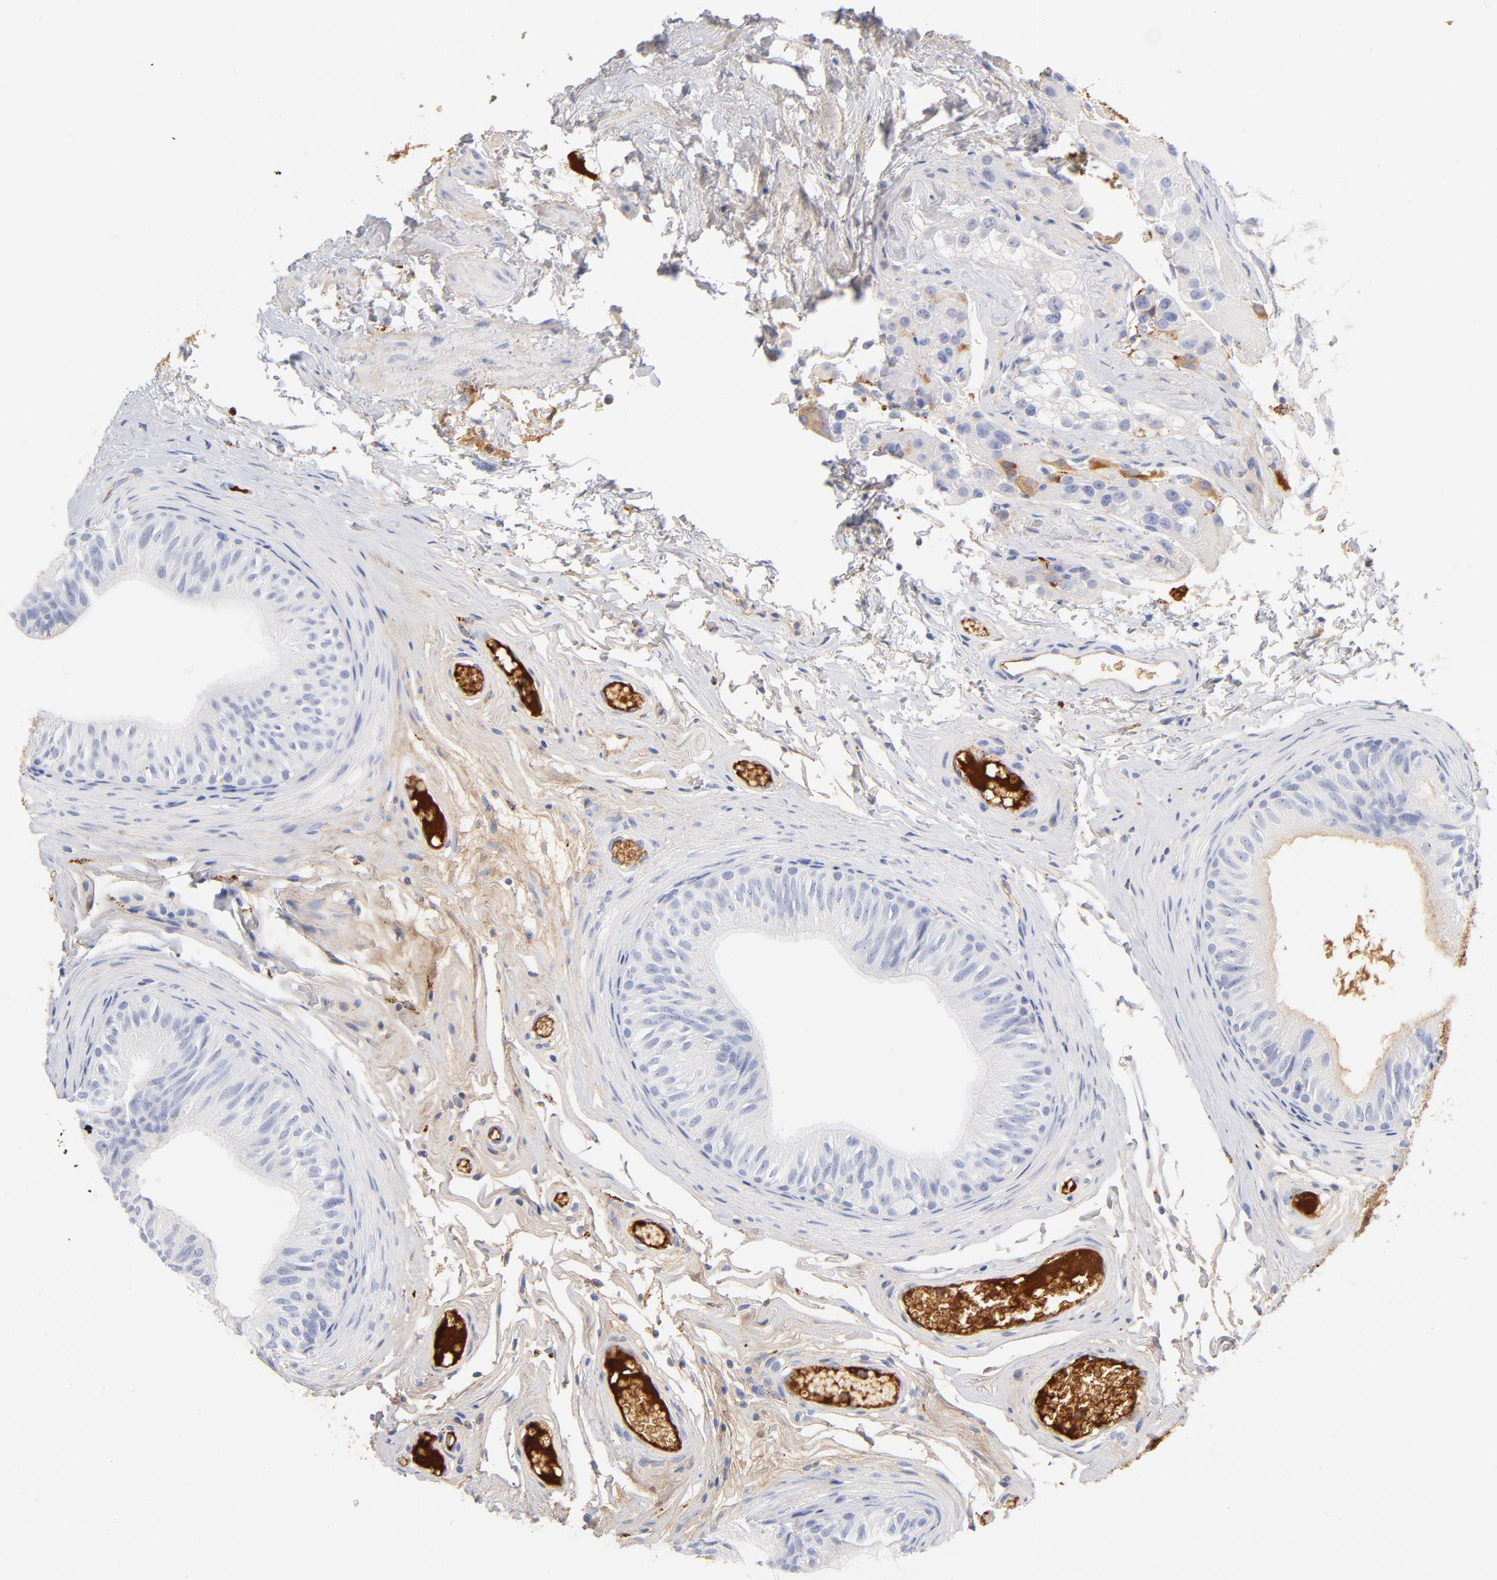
{"staining": {"intensity": "negative", "quantity": "none", "location": "none"}, "tissue": "epididymis", "cell_type": "Glandular cells", "image_type": "normal", "snomed": [{"axis": "morphology", "description": "Normal tissue, NOS"}, {"axis": "topography", "description": "Testis"}, {"axis": "topography", "description": "Epididymis"}], "caption": "Micrograph shows no protein positivity in glandular cells of benign epididymis.", "gene": "C3", "patient": {"sex": "male", "age": 36}}